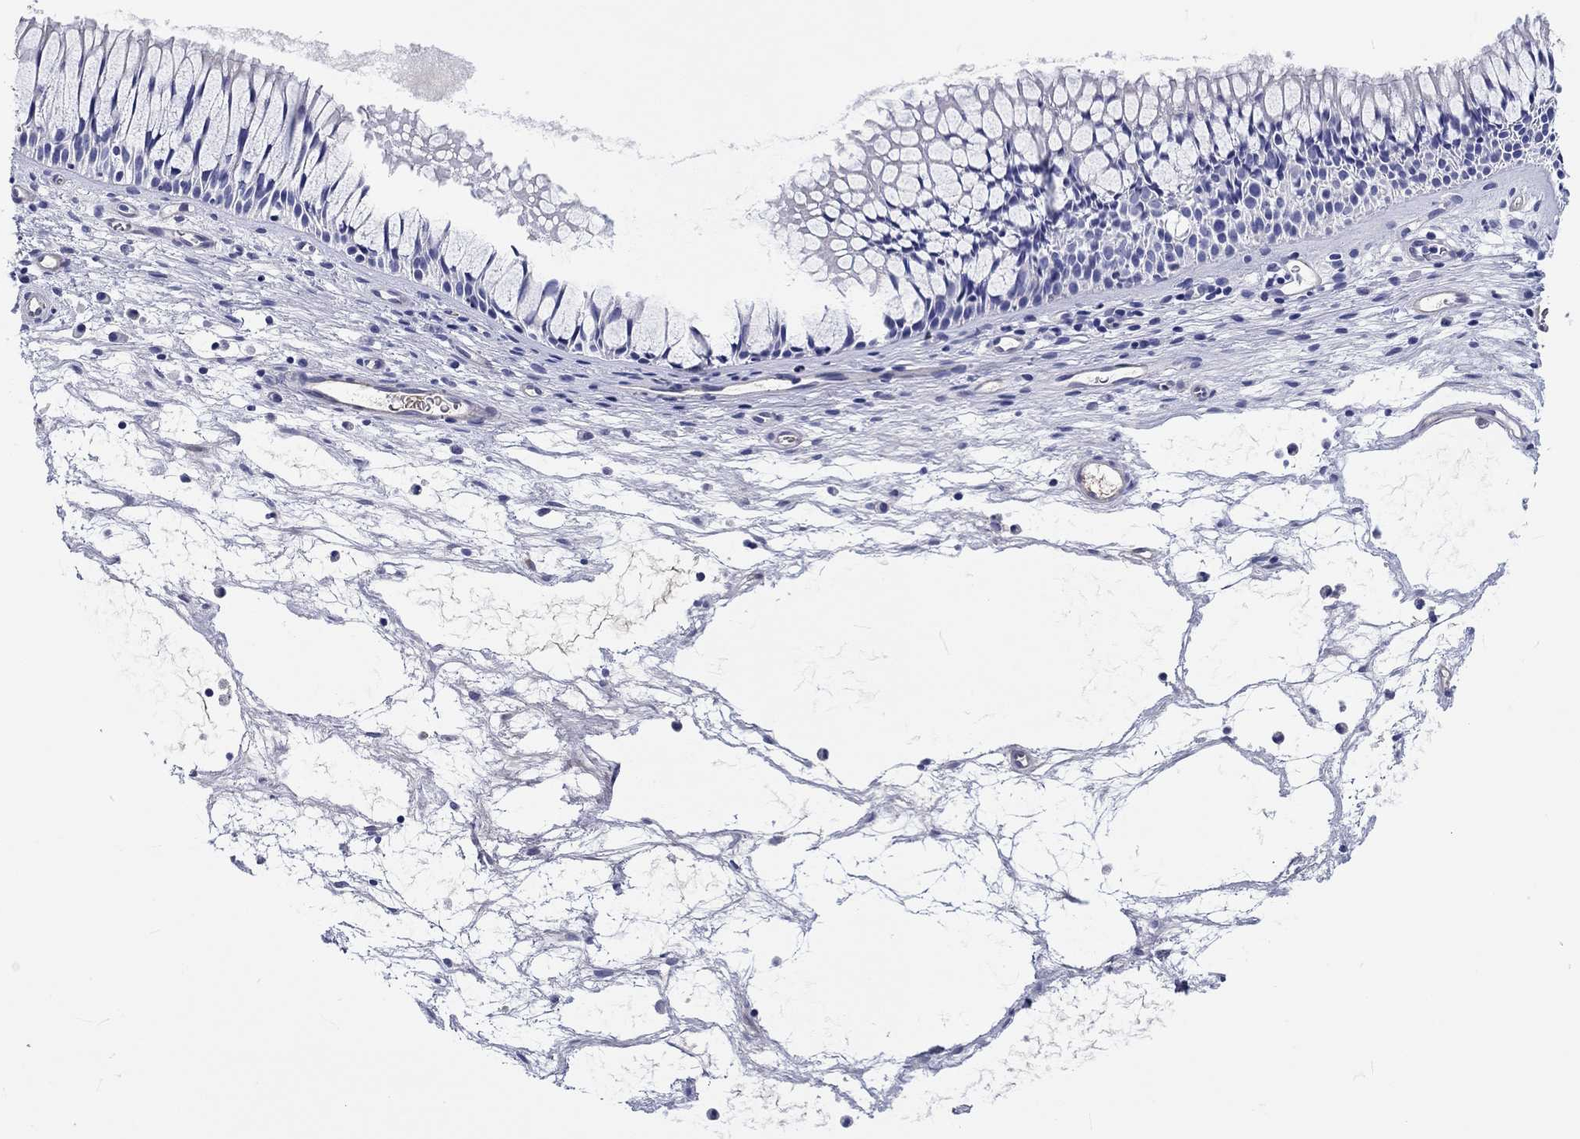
{"staining": {"intensity": "negative", "quantity": "none", "location": "none"}, "tissue": "nasopharynx", "cell_type": "Respiratory epithelial cells", "image_type": "normal", "snomed": [{"axis": "morphology", "description": "Normal tissue, NOS"}, {"axis": "topography", "description": "Nasopharynx"}], "caption": "This is an IHC image of benign nasopharynx. There is no positivity in respiratory epithelial cells.", "gene": "CDY1B", "patient": {"sex": "male", "age": 51}}